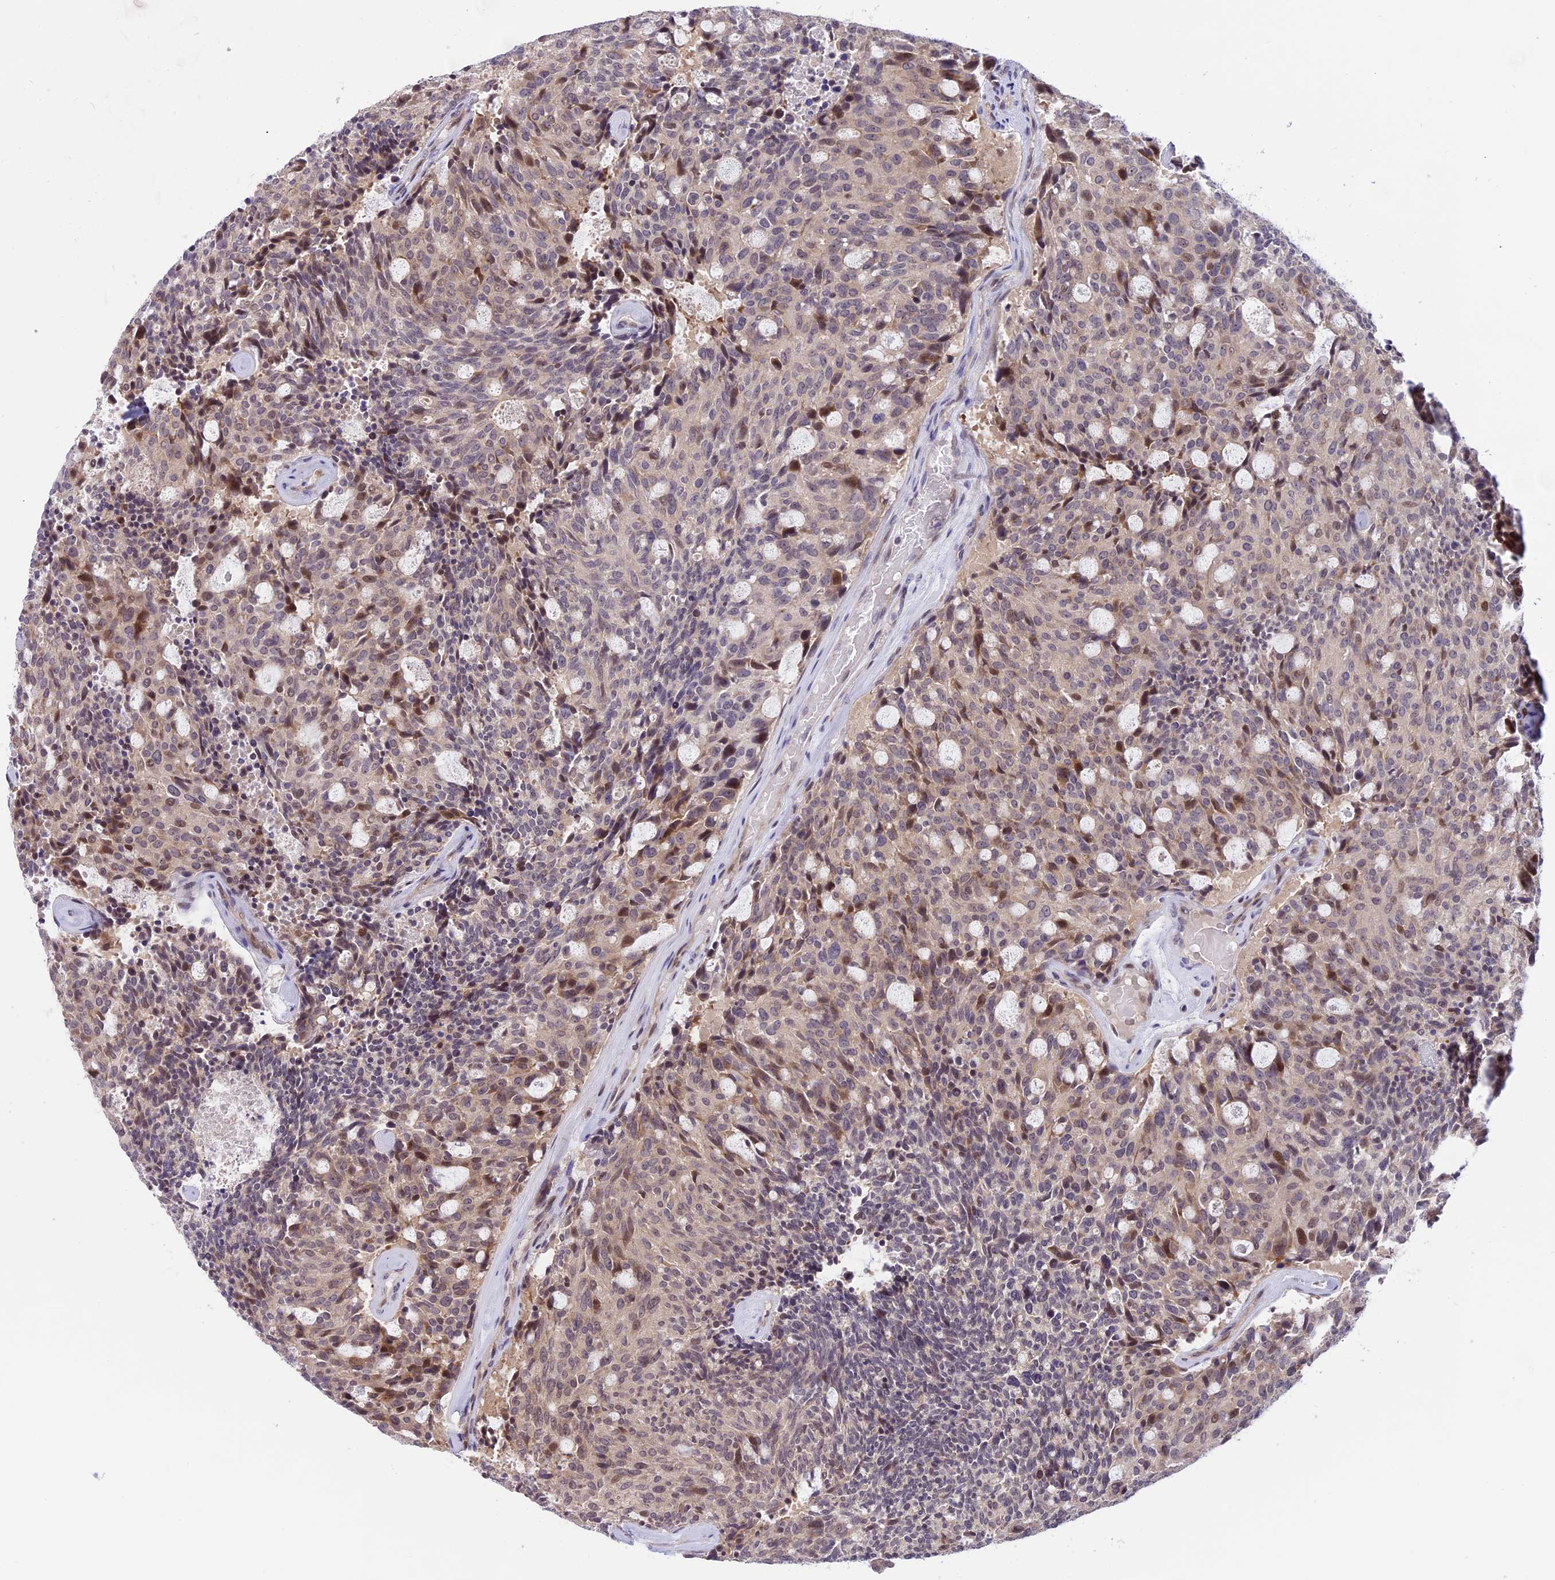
{"staining": {"intensity": "moderate", "quantity": "<25%", "location": "nuclear"}, "tissue": "carcinoid", "cell_type": "Tumor cells", "image_type": "cancer", "snomed": [{"axis": "morphology", "description": "Carcinoid, malignant, NOS"}, {"axis": "topography", "description": "Pancreas"}], "caption": "An image showing moderate nuclear staining in approximately <25% of tumor cells in malignant carcinoid, as visualized by brown immunohistochemical staining.", "gene": "ZNF837", "patient": {"sex": "female", "age": 54}}